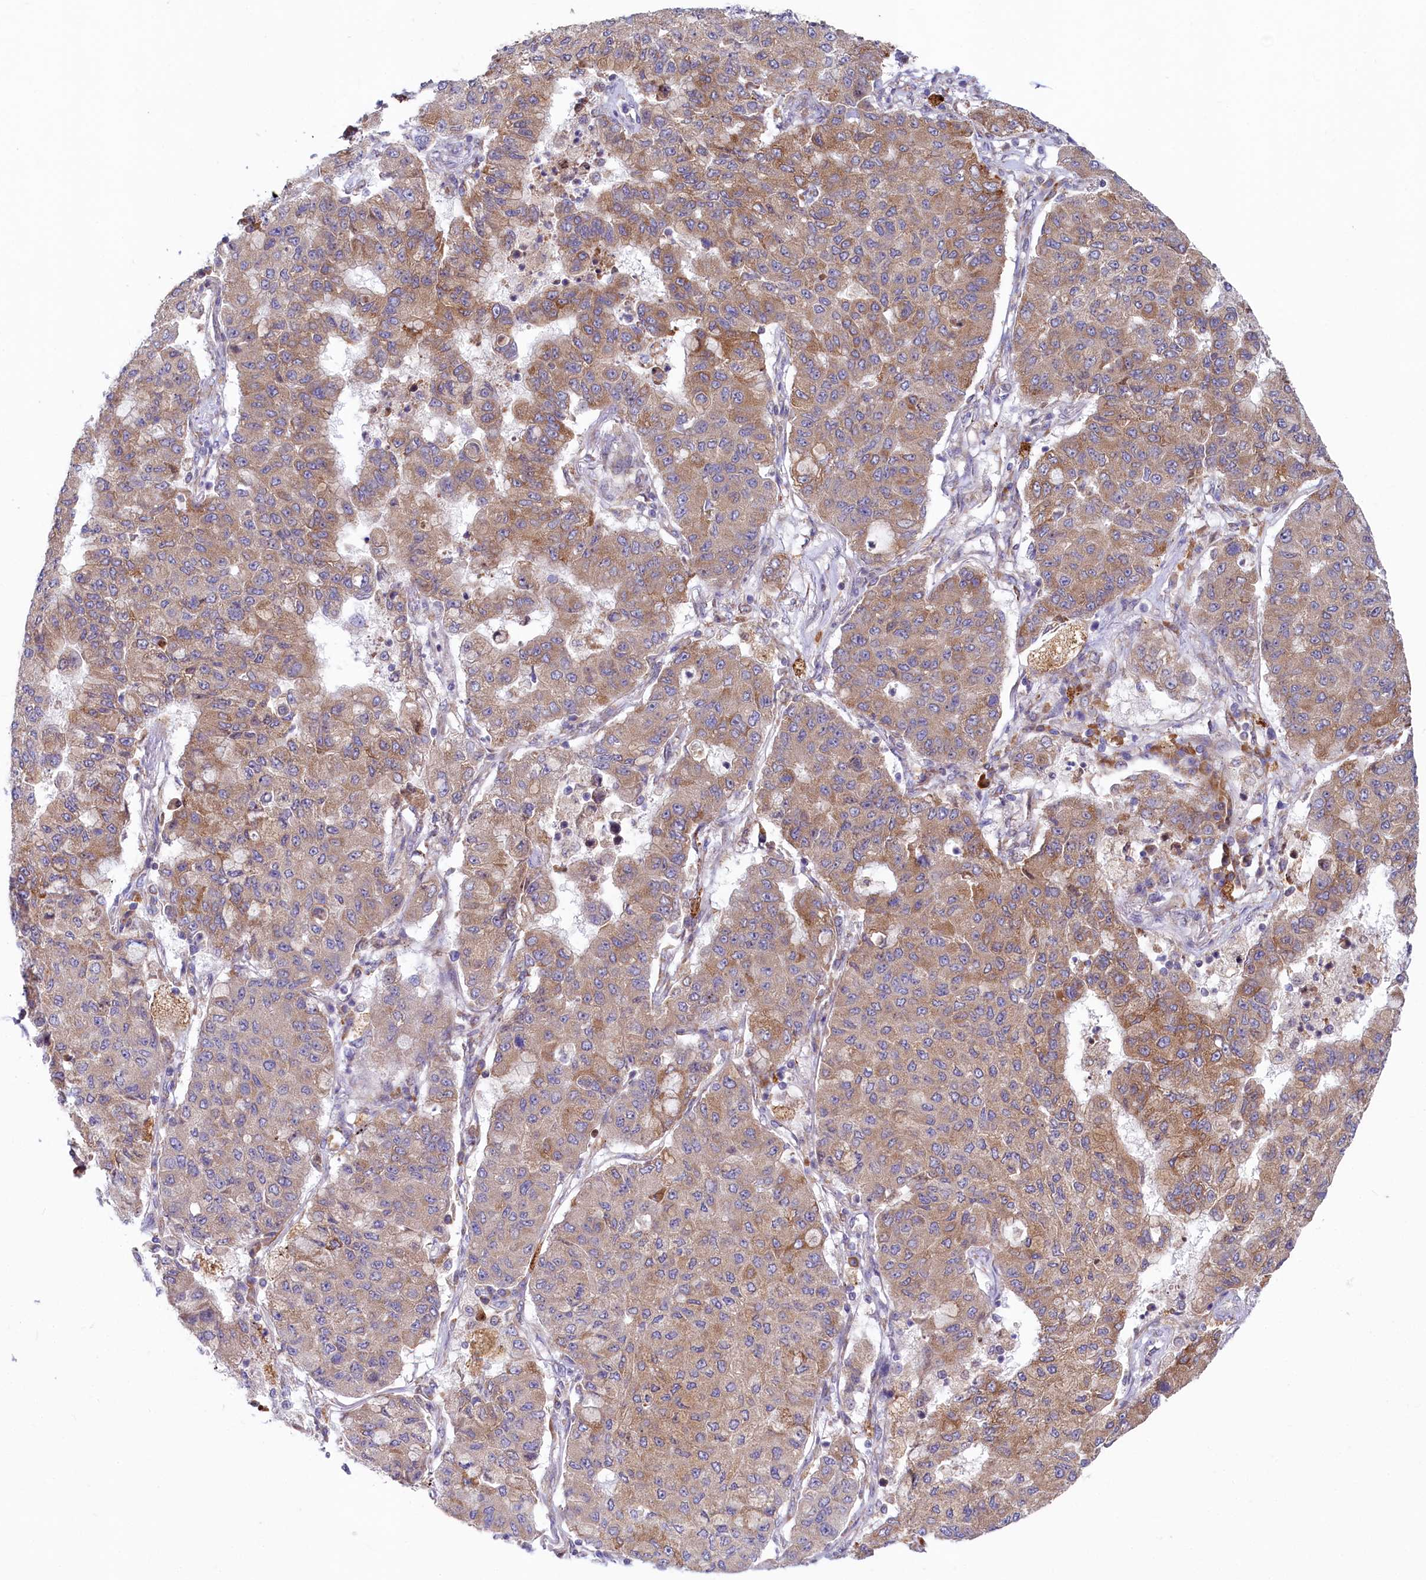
{"staining": {"intensity": "moderate", "quantity": ">75%", "location": "cytoplasmic/membranous"}, "tissue": "lung cancer", "cell_type": "Tumor cells", "image_type": "cancer", "snomed": [{"axis": "morphology", "description": "Squamous cell carcinoma, NOS"}, {"axis": "topography", "description": "Lung"}], "caption": "Immunohistochemistry (IHC) micrograph of squamous cell carcinoma (lung) stained for a protein (brown), which shows medium levels of moderate cytoplasmic/membranous positivity in approximately >75% of tumor cells.", "gene": "CHID1", "patient": {"sex": "male", "age": 74}}